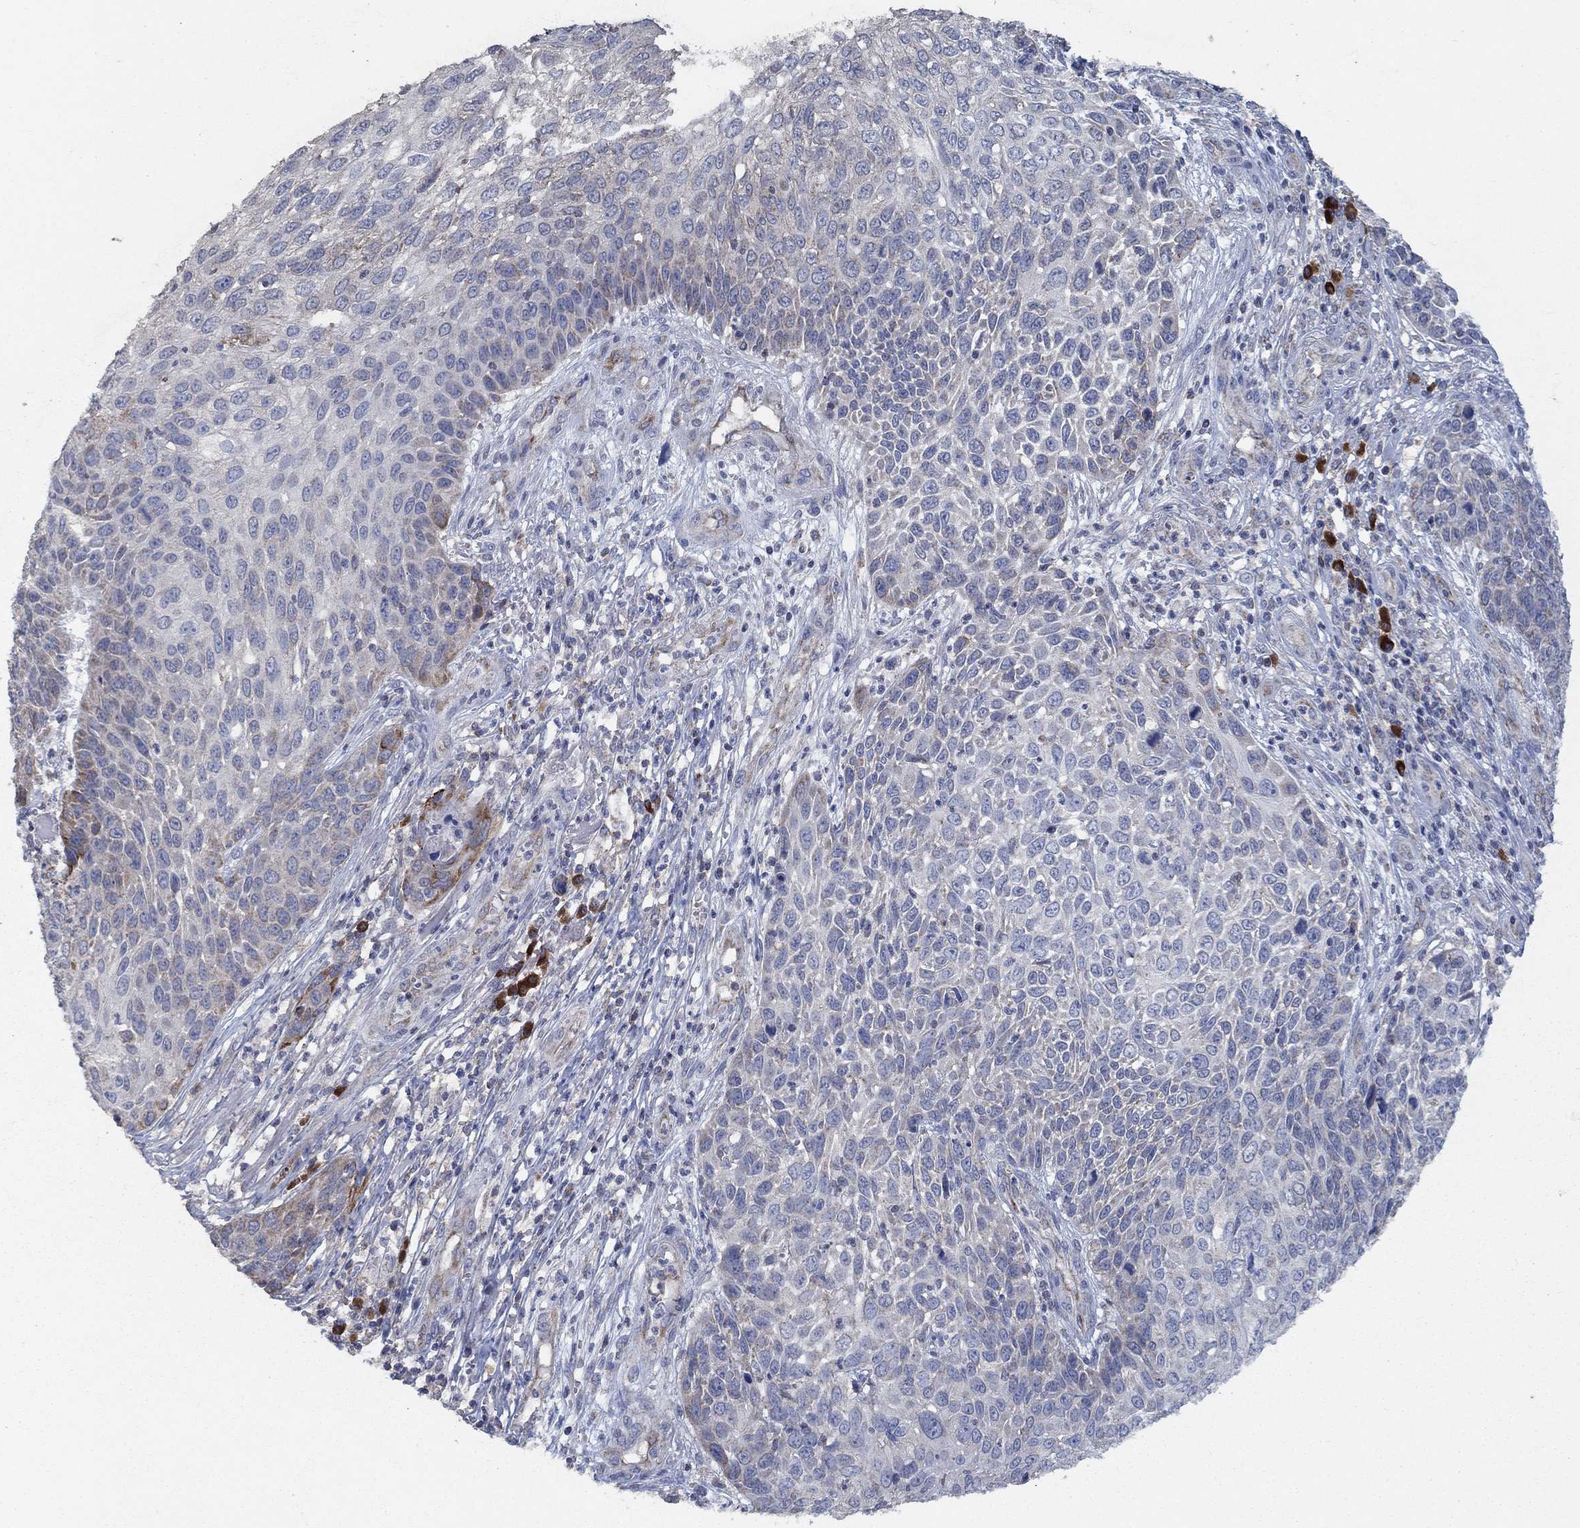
{"staining": {"intensity": "negative", "quantity": "none", "location": "none"}, "tissue": "skin cancer", "cell_type": "Tumor cells", "image_type": "cancer", "snomed": [{"axis": "morphology", "description": "Squamous cell carcinoma, NOS"}, {"axis": "topography", "description": "Skin"}], "caption": "Immunohistochemical staining of skin cancer (squamous cell carcinoma) exhibits no significant expression in tumor cells.", "gene": "HID1", "patient": {"sex": "male", "age": 92}}